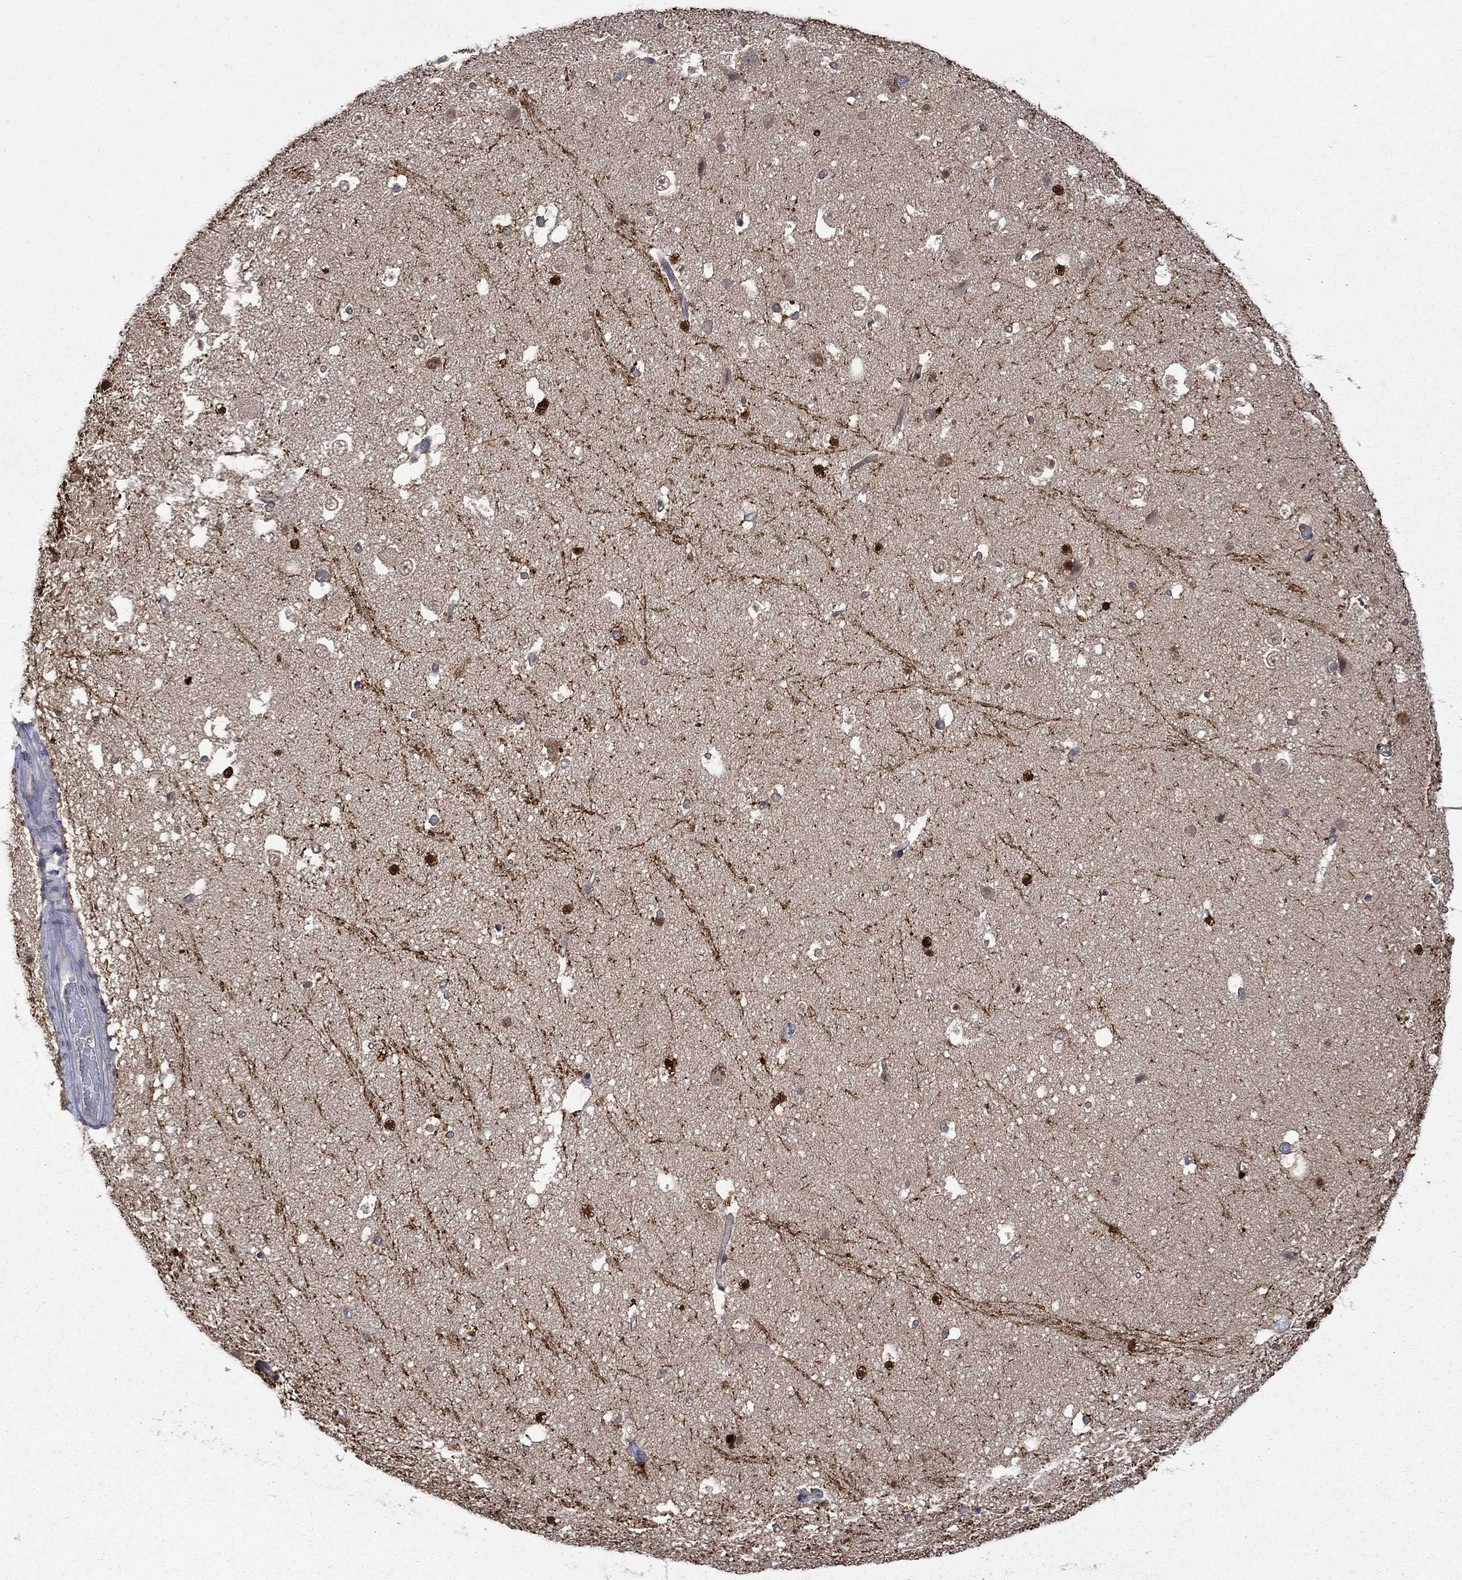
{"staining": {"intensity": "strong", "quantity": ">75%", "location": "cytoplasmic/membranous"}, "tissue": "hippocampus", "cell_type": "Glial cells", "image_type": "normal", "snomed": [{"axis": "morphology", "description": "Normal tissue, NOS"}, {"axis": "topography", "description": "Hippocampus"}], "caption": "IHC (DAB (3,3'-diaminobenzidine)) staining of benign hippocampus displays strong cytoplasmic/membranous protein staining in about >75% of glial cells.", "gene": "PCBP2", "patient": {"sex": "male", "age": 51}}